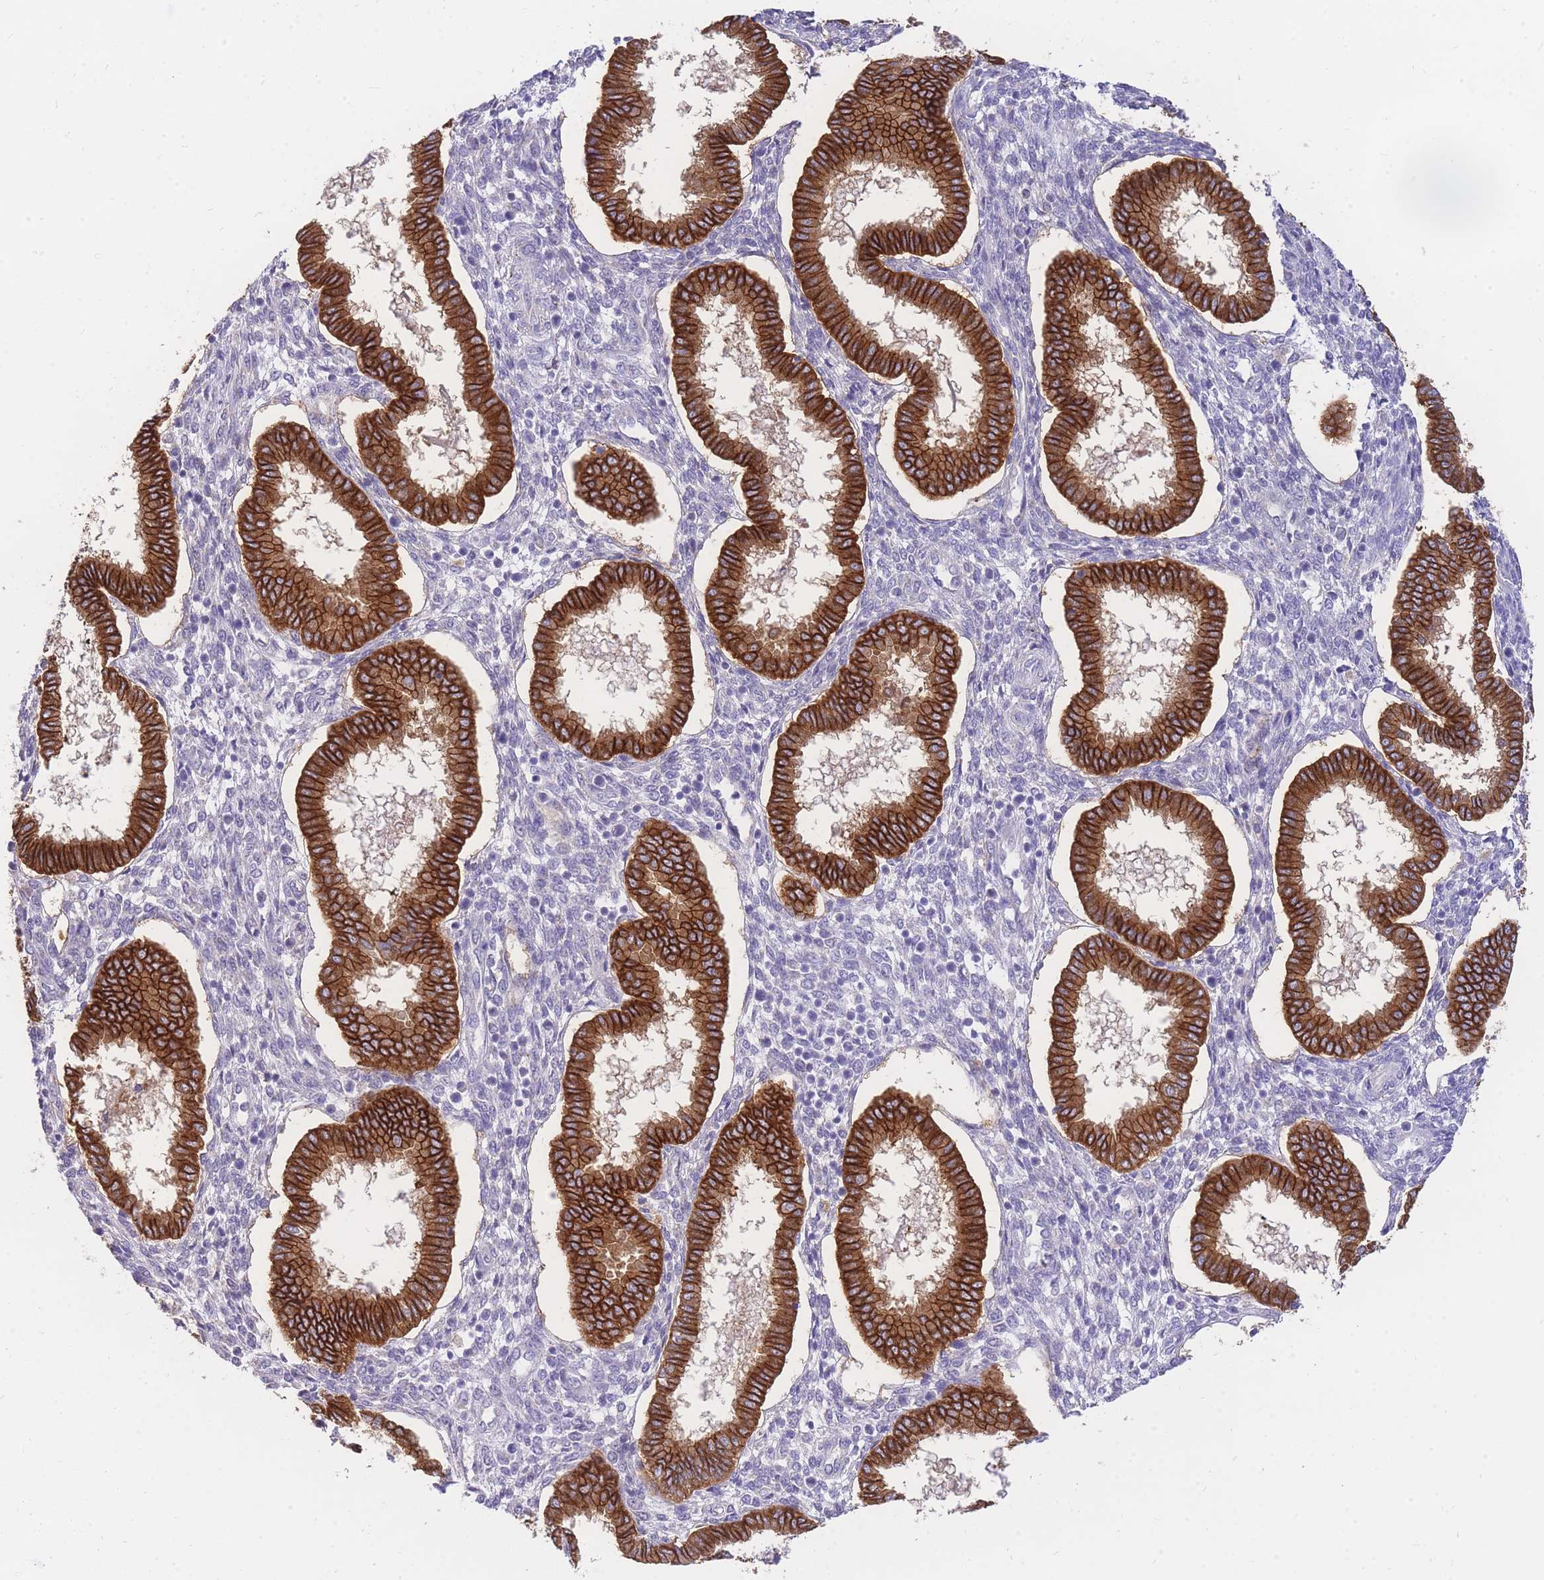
{"staining": {"intensity": "negative", "quantity": "none", "location": "none"}, "tissue": "endometrium", "cell_type": "Cells in endometrial stroma", "image_type": "normal", "snomed": [{"axis": "morphology", "description": "Normal tissue, NOS"}, {"axis": "topography", "description": "Endometrium"}], "caption": "The immunohistochemistry histopathology image has no significant staining in cells in endometrial stroma of endometrium. The staining was performed using DAB (3,3'-diaminobenzidine) to visualize the protein expression in brown, while the nuclei were stained in blue with hematoxylin (Magnification: 20x).", "gene": "C2orf88", "patient": {"sex": "female", "age": 24}}